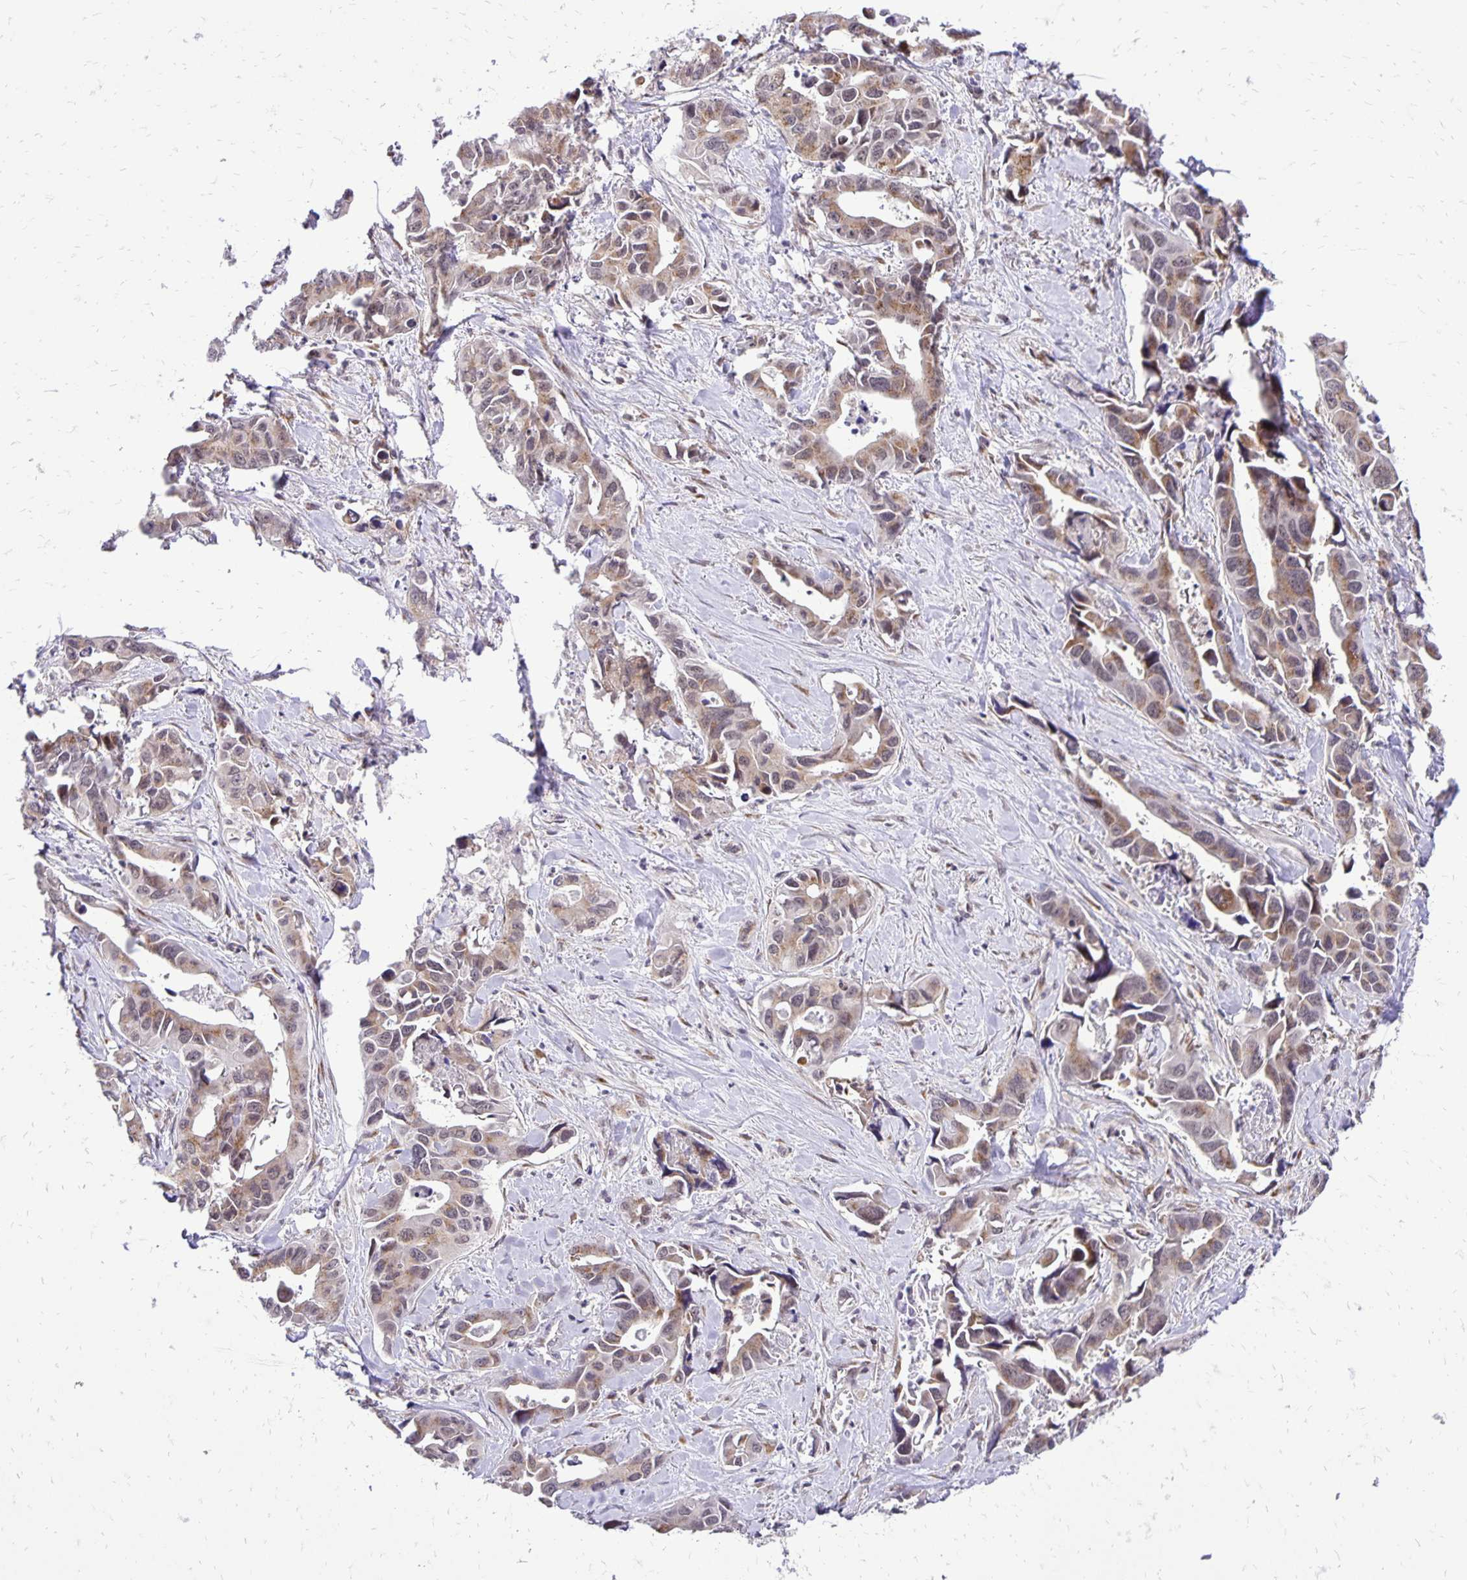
{"staining": {"intensity": "weak", "quantity": "25%-75%", "location": "cytoplasmic/membranous"}, "tissue": "lung cancer", "cell_type": "Tumor cells", "image_type": "cancer", "snomed": [{"axis": "morphology", "description": "Adenocarcinoma, NOS"}, {"axis": "topography", "description": "Lung"}], "caption": "Immunohistochemical staining of human lung adenocarcinoma exhibits low levels of weak cytoplasmic/membranous expression in about 25%-75% of tumor cells.", "gene": "GOLGA5", "patient": {"sex": "male", "age": 64}}